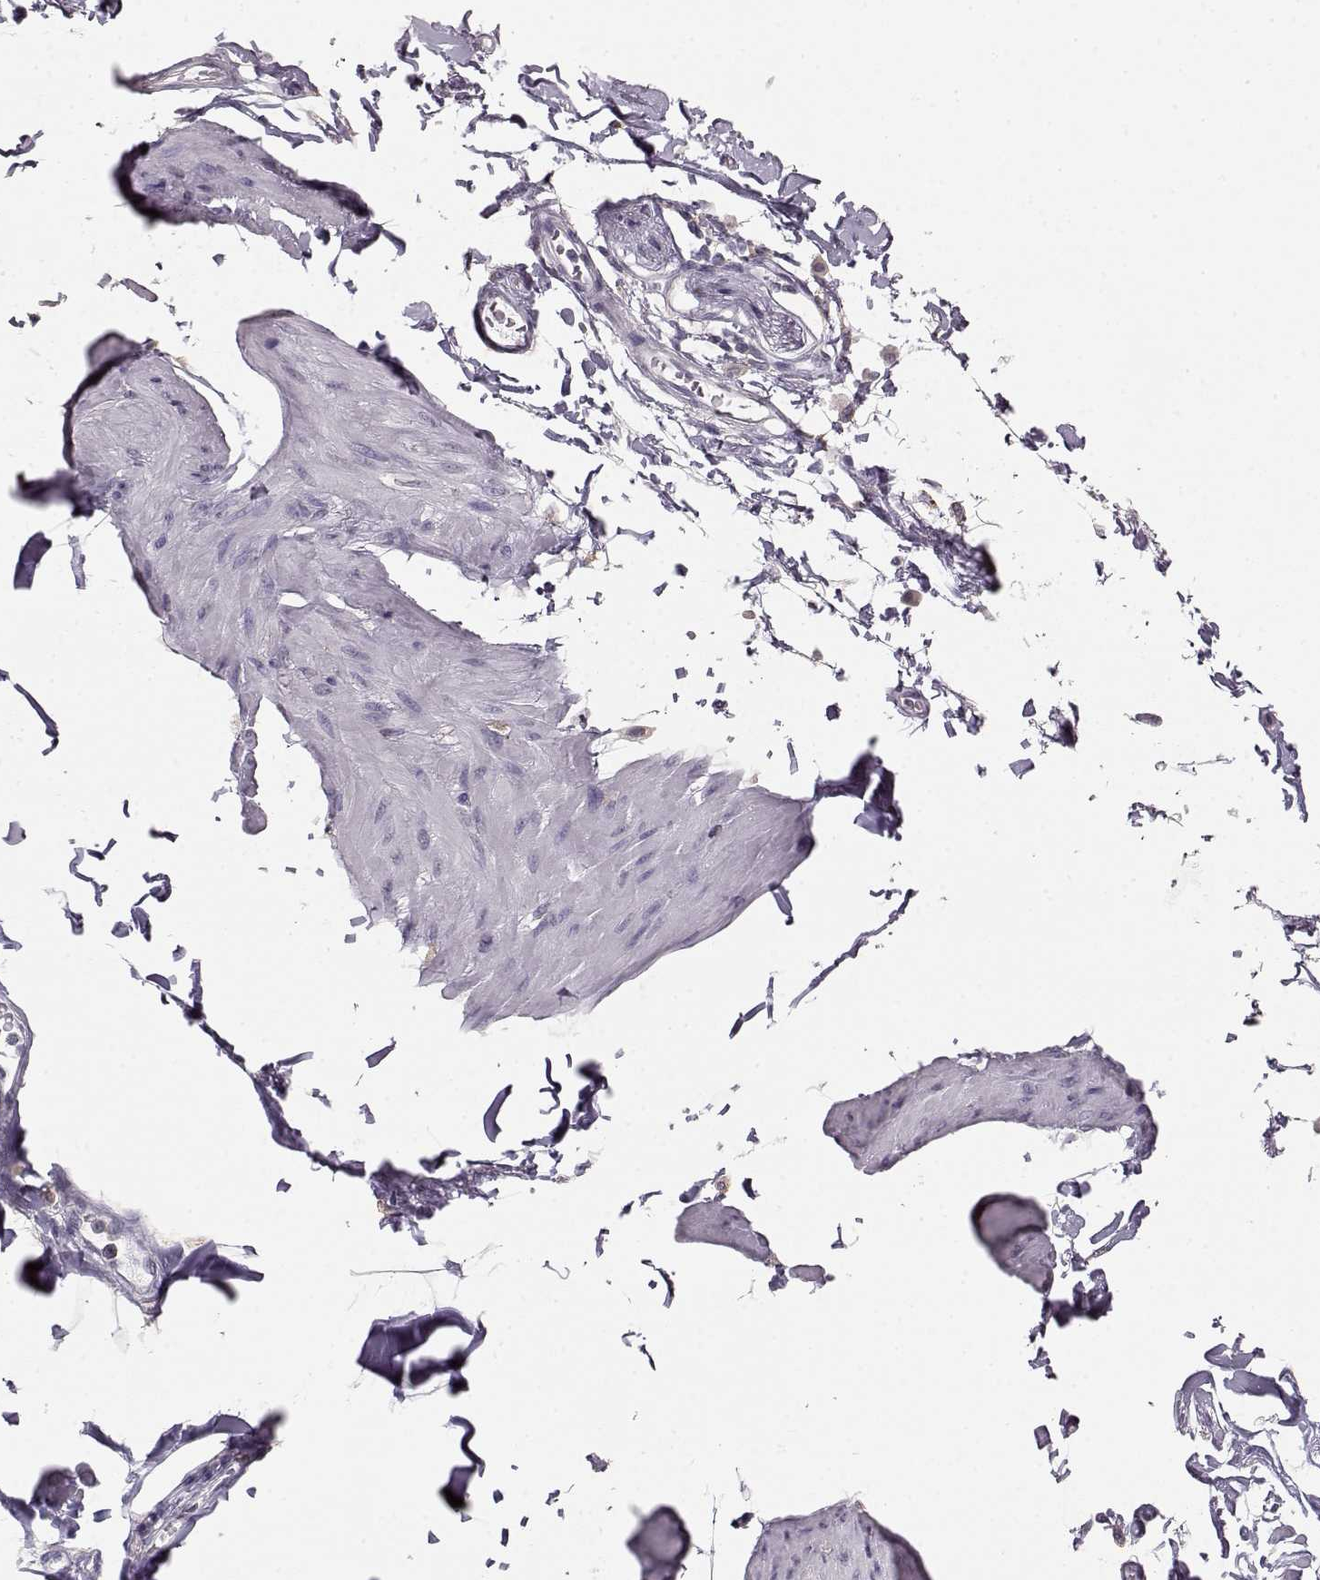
{"staining": {"intensity": "negative", "quantity": "none", "location": "none"}, "tissue": "smooth muscle", "cell_type": "Smooth muscle cells", "image_type": "normal", "snomed": [{"axis": "morphology", "description": "Normal tissue, NOS"}, {"axis": "topography", "description": "Adipose tissue"}, {"axis": "topography", "description": "Smooth muscle"}, {"axis": "topography", "description": "Peripheral nerve tissue"}], "caption": "A high-resolution histopathology image shows immunohistochemistry staining of unremarkable smooth muscle, which reveals no significant positivity in smooth muscle cells.", "gene": "GABRG3", "patient": {"sex": "male", "age": 83}}